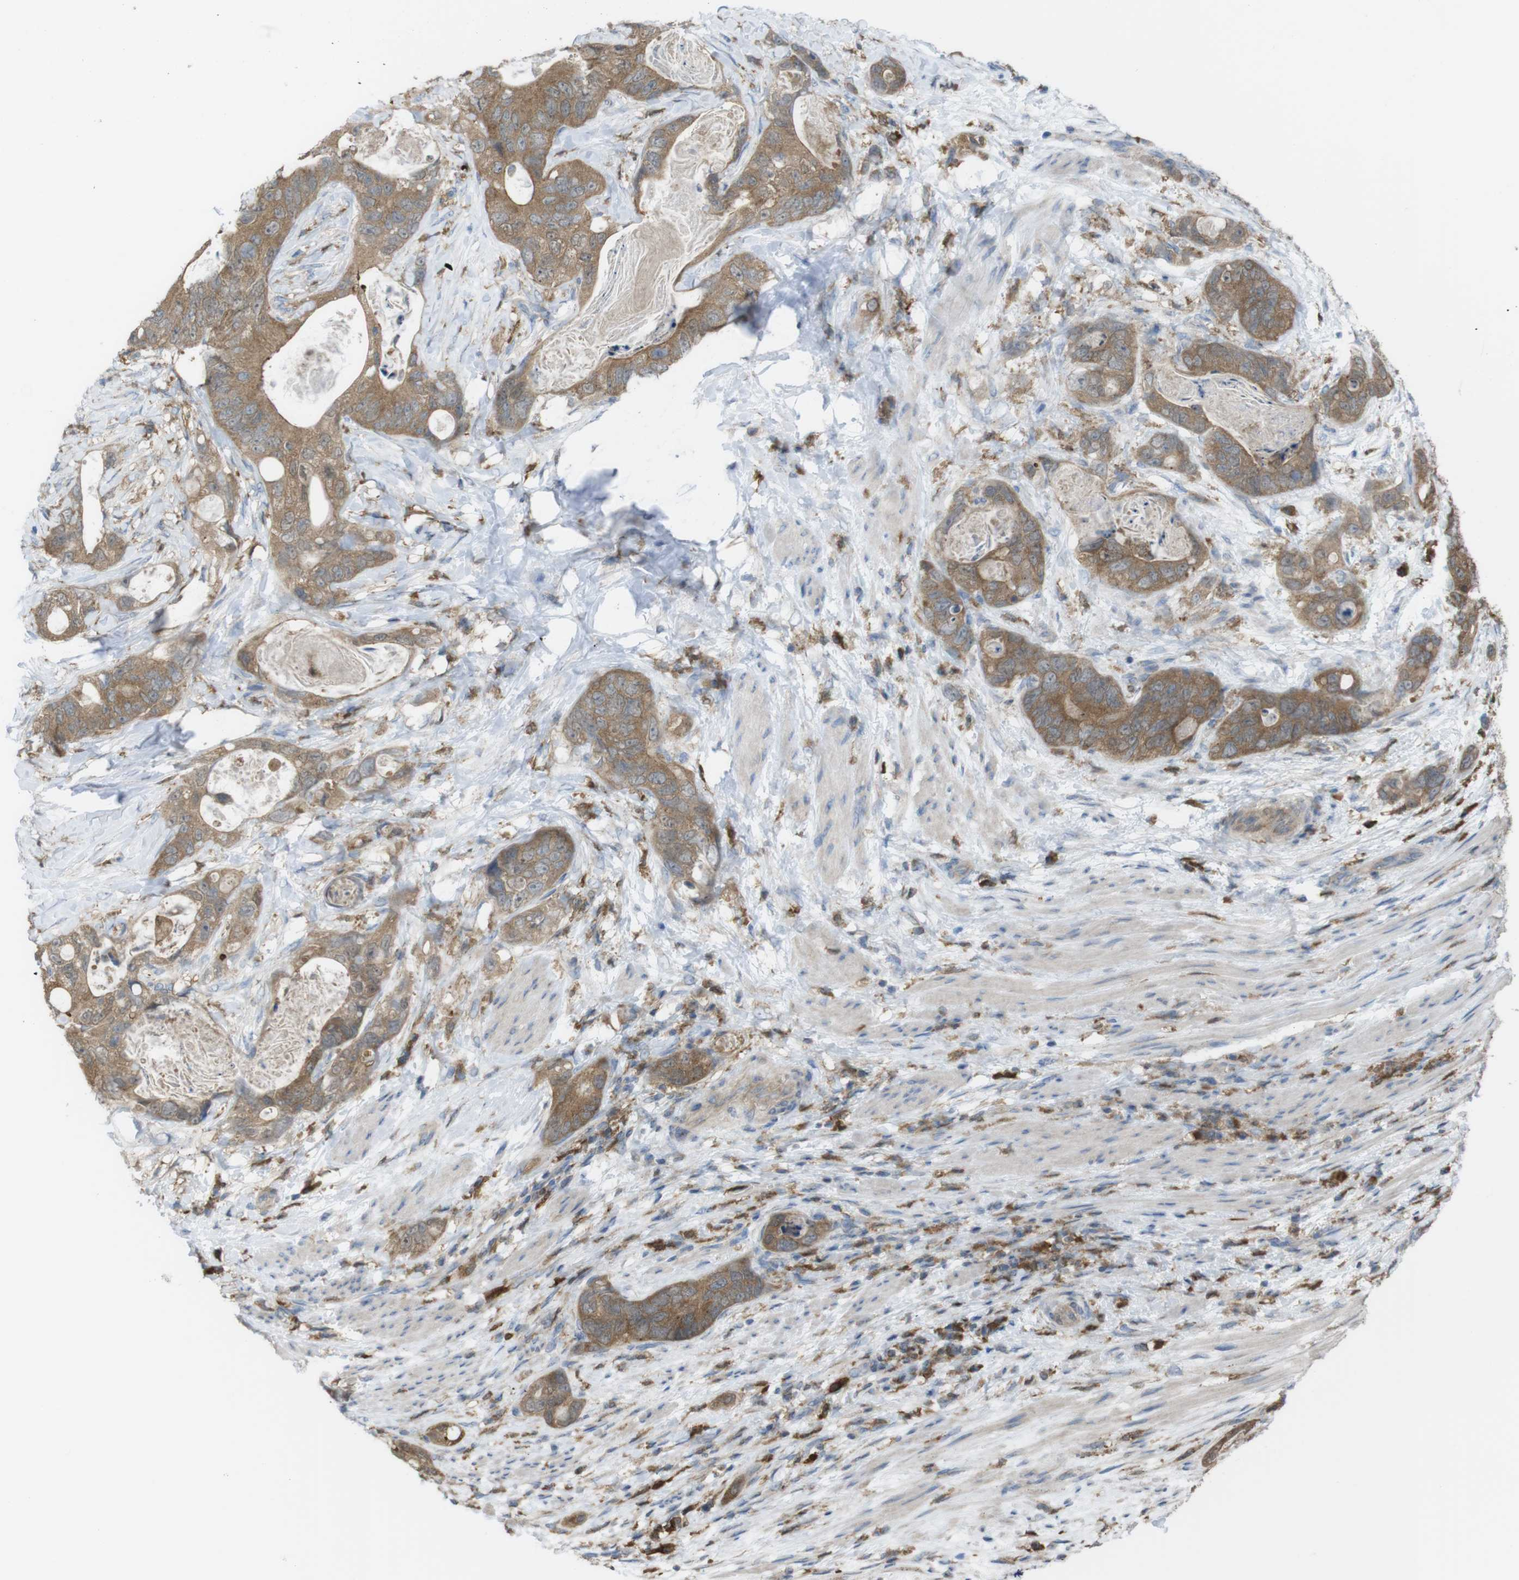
{"staining": {"intensity": "moderate", "quantity": ">75%", "location": "cytoplasmic/membranous"}, "tissue": "stomach cancer", "cell_type": "Tumor cells", "image_type": "cancer", "snomed": [{"axis": "morphology", "description": "Adenocarcinoma, NOS"}, {"axis": "topography", "description": "Stomach"}], "caption": "About >75% of tumor cells in stomach adenocarcinoma display moderate cytoplasmic/membranous protein staining as visualized by brown immunohistochemical staining.", "gene": "PRKCD", "patient": {"sex": "female", "age": 89}}